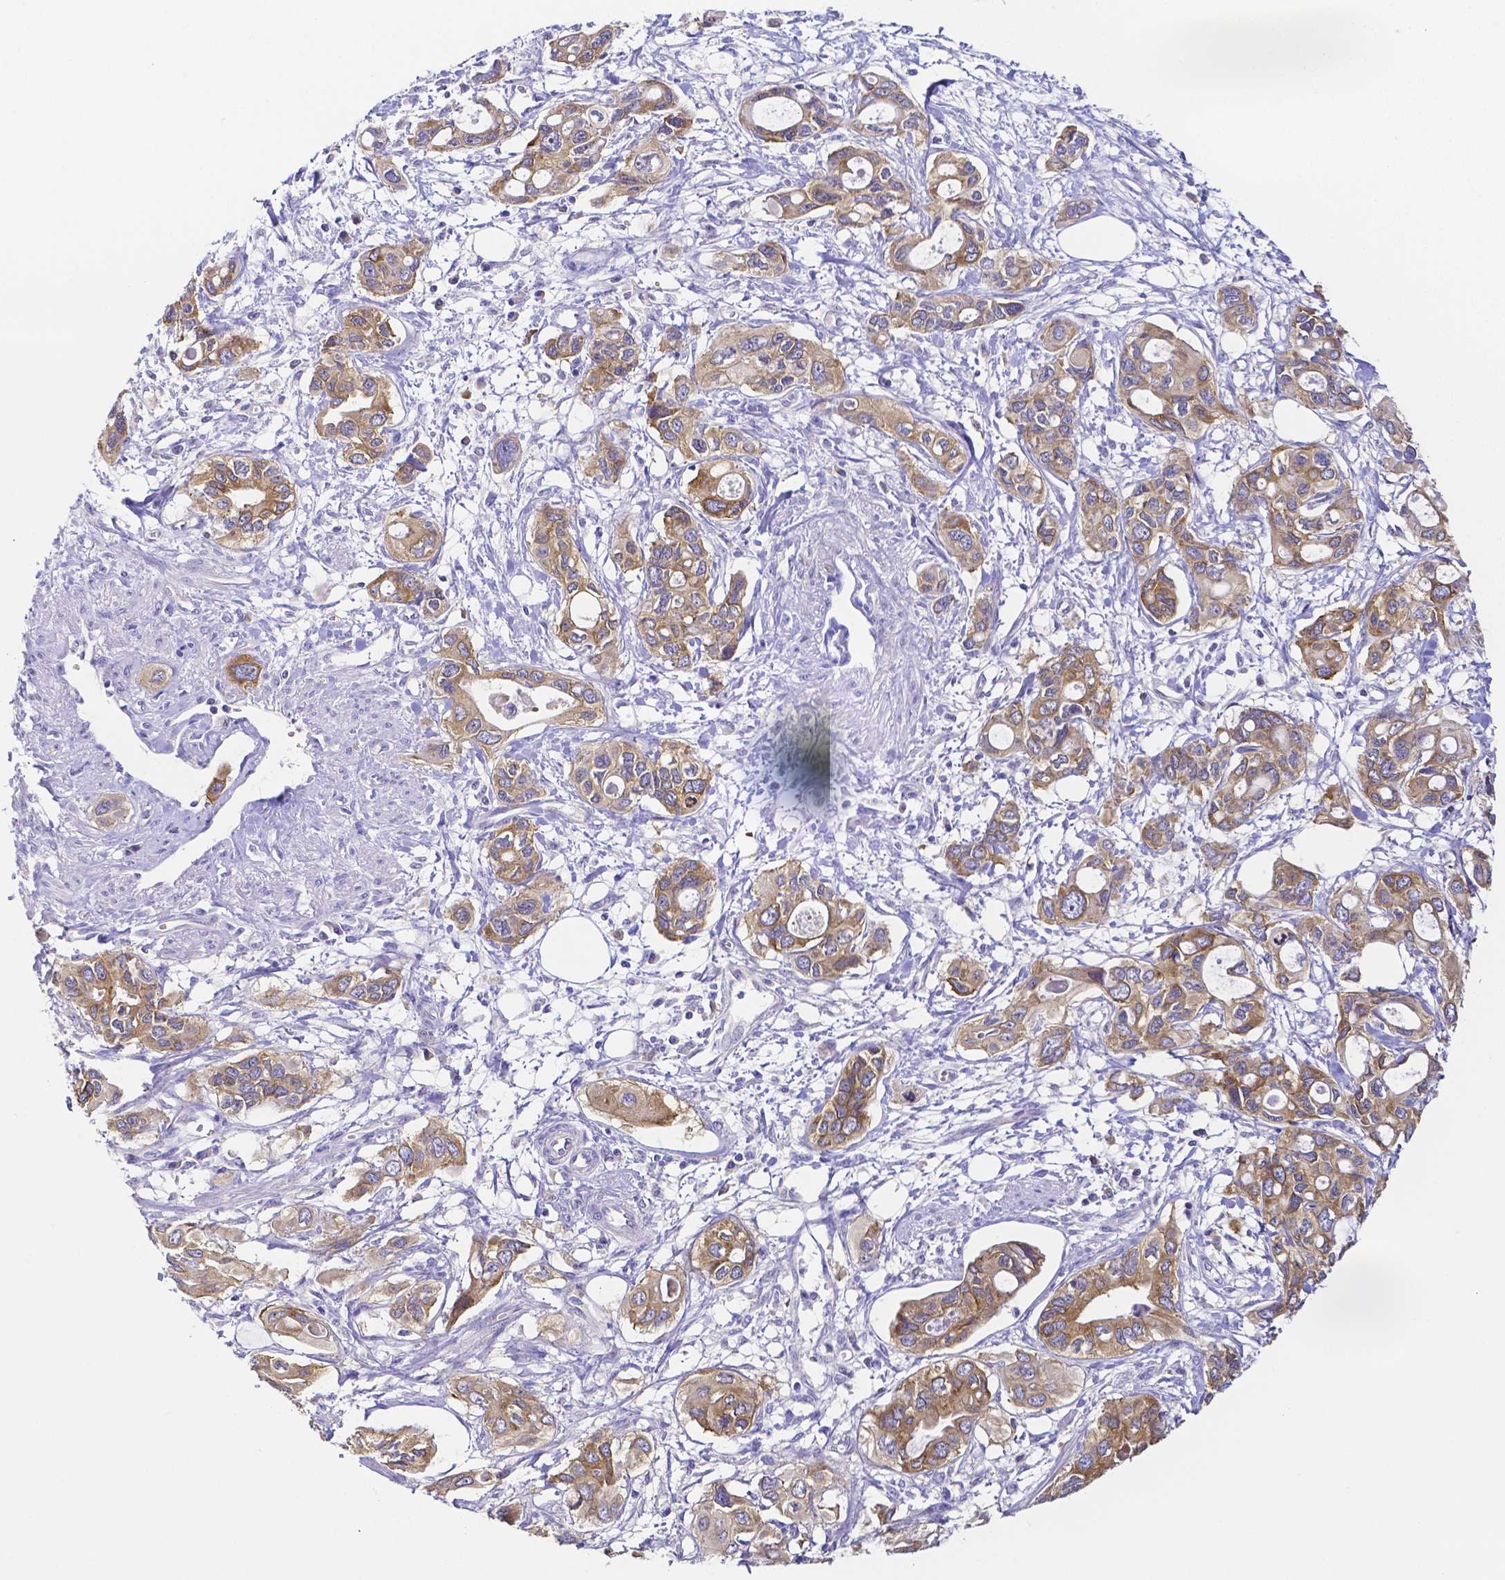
{"staining": {"intensity": "moderate", "quantity": ">75%", "location": "cytoplasmic/membranous"}, "tissue": "pancreatic cancer", "cell_type": "Tumor cells", "image_type": "cancer", "snomed": [{"axis": "morphology", "description": "Adenocarcinoma, NOS"}, {"axis": "topography", "description": "Pancreas"}], "caption": "Protein analysis of pancreatic cancer (adenocarcinoma) tissue shows moderate cytoplasmic/membranous staining in about >75% of tumor cells.", "gene": "PKP3", "patient": {"sex": "male", "age": 60}}